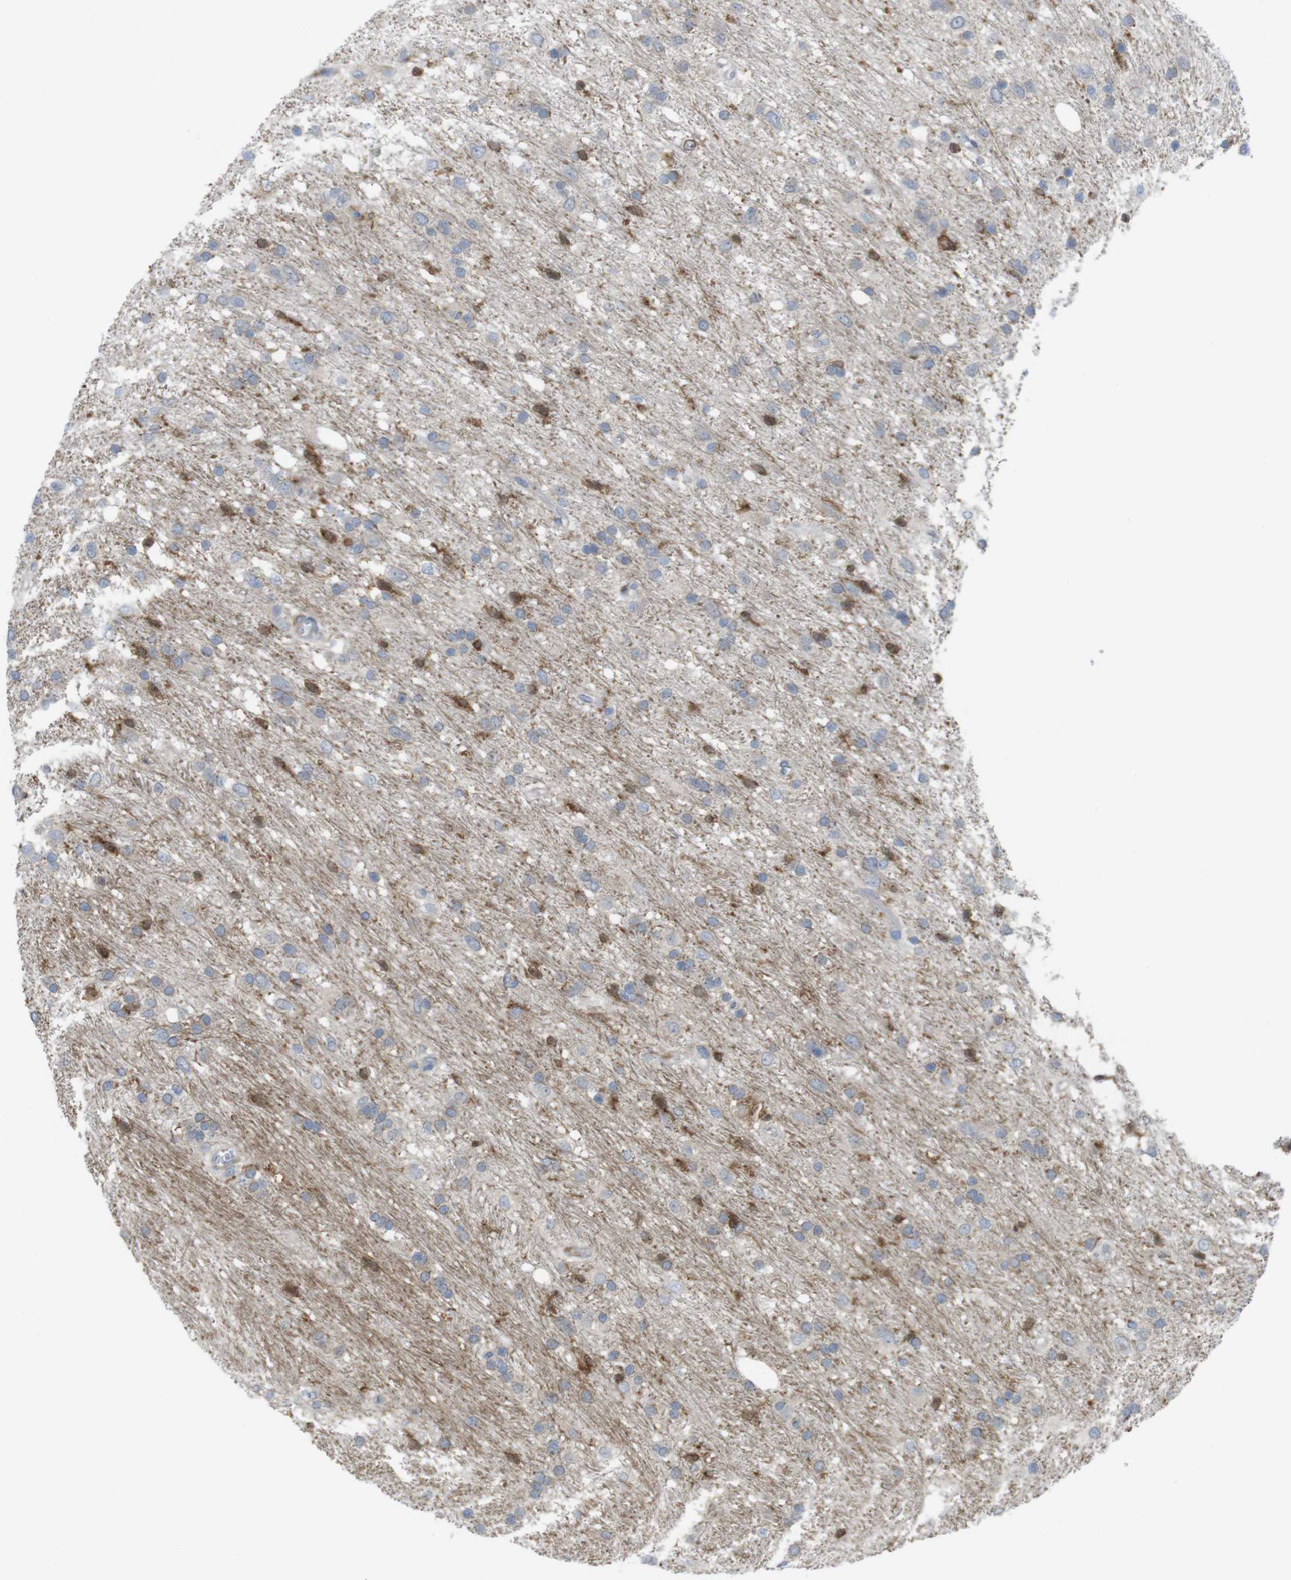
{"staining": {"intensity": "negative", "quantity": "none", "location": "none"}, "tissue": "glioma", "cell_type": "Tumor cells", "image_type": "cancer", "snomed": [{"axis": "morphology", "description": "Glioma, malignant, Low grade"}, {"axis": "topography", "description": "Brain"}], "caption": "An image of human malignant low-grade glioma is negative for staining in tumor cells.", "gene": "PRKCD", "patient": {"sex": "male", "age": 77}}